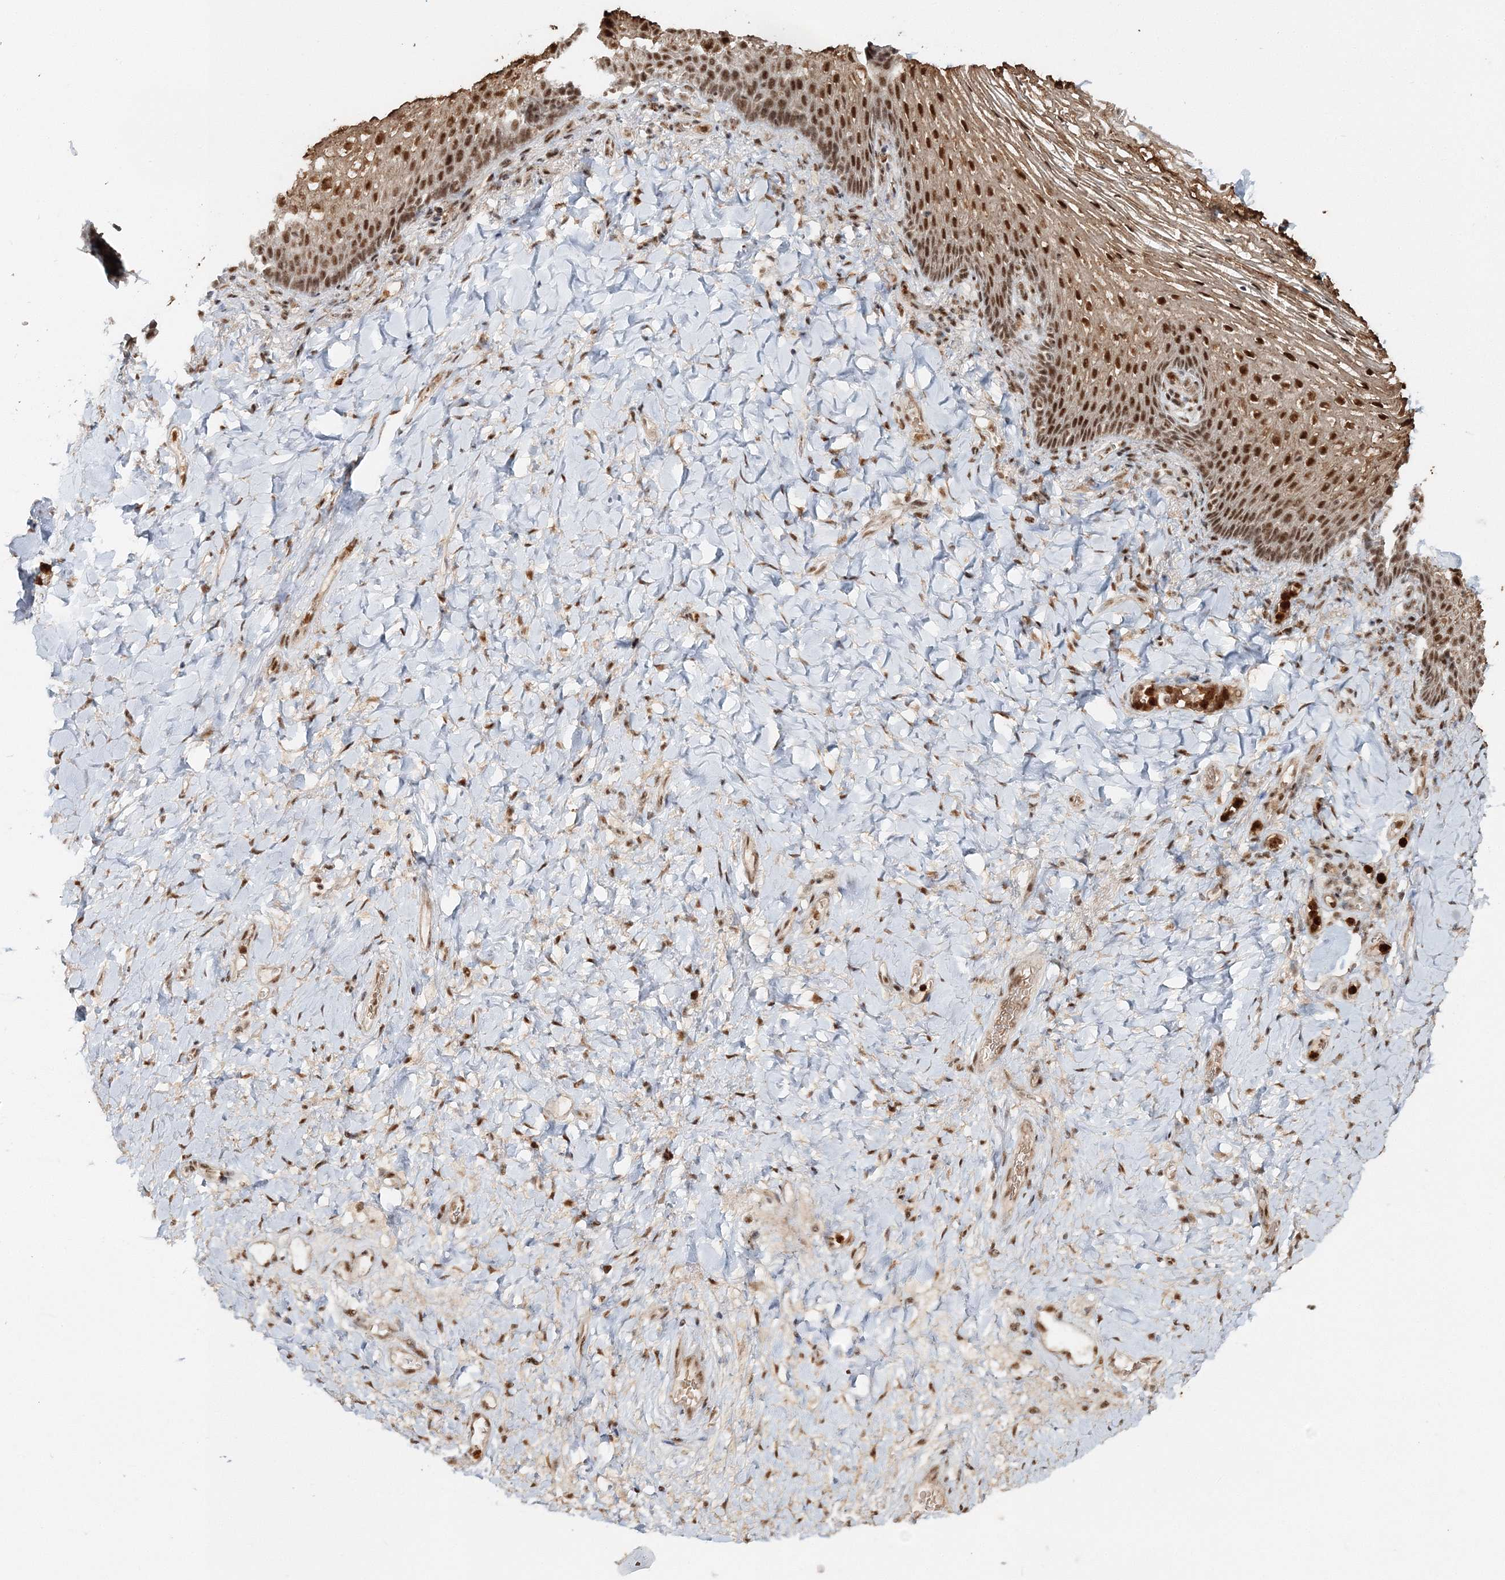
{"staining": {"intensity": "strong", "quantity": ">75%", "location": "cytoplasmic/membranous,nuclear"}, "tissue": "vagina", "cell_type": "Squamous epithelial cells", "image_type": "normal", "snomed": [{"axis": "morphology", "description": "Normal tissue, NOS"}, {"axis": "topography", "description": "Vagina"}], "caption": "A brown stain shows strong cytoplasmic/membranous,nuclear staining of a protein in squamous epithelial cells of benign human vagina. Immunohistochemistry (ihc) stains the protein of interest in brown and the nuclei are stained blue.", "gene": "ENSG00000290315", "patient": {"sex": "female", "age": 60}}